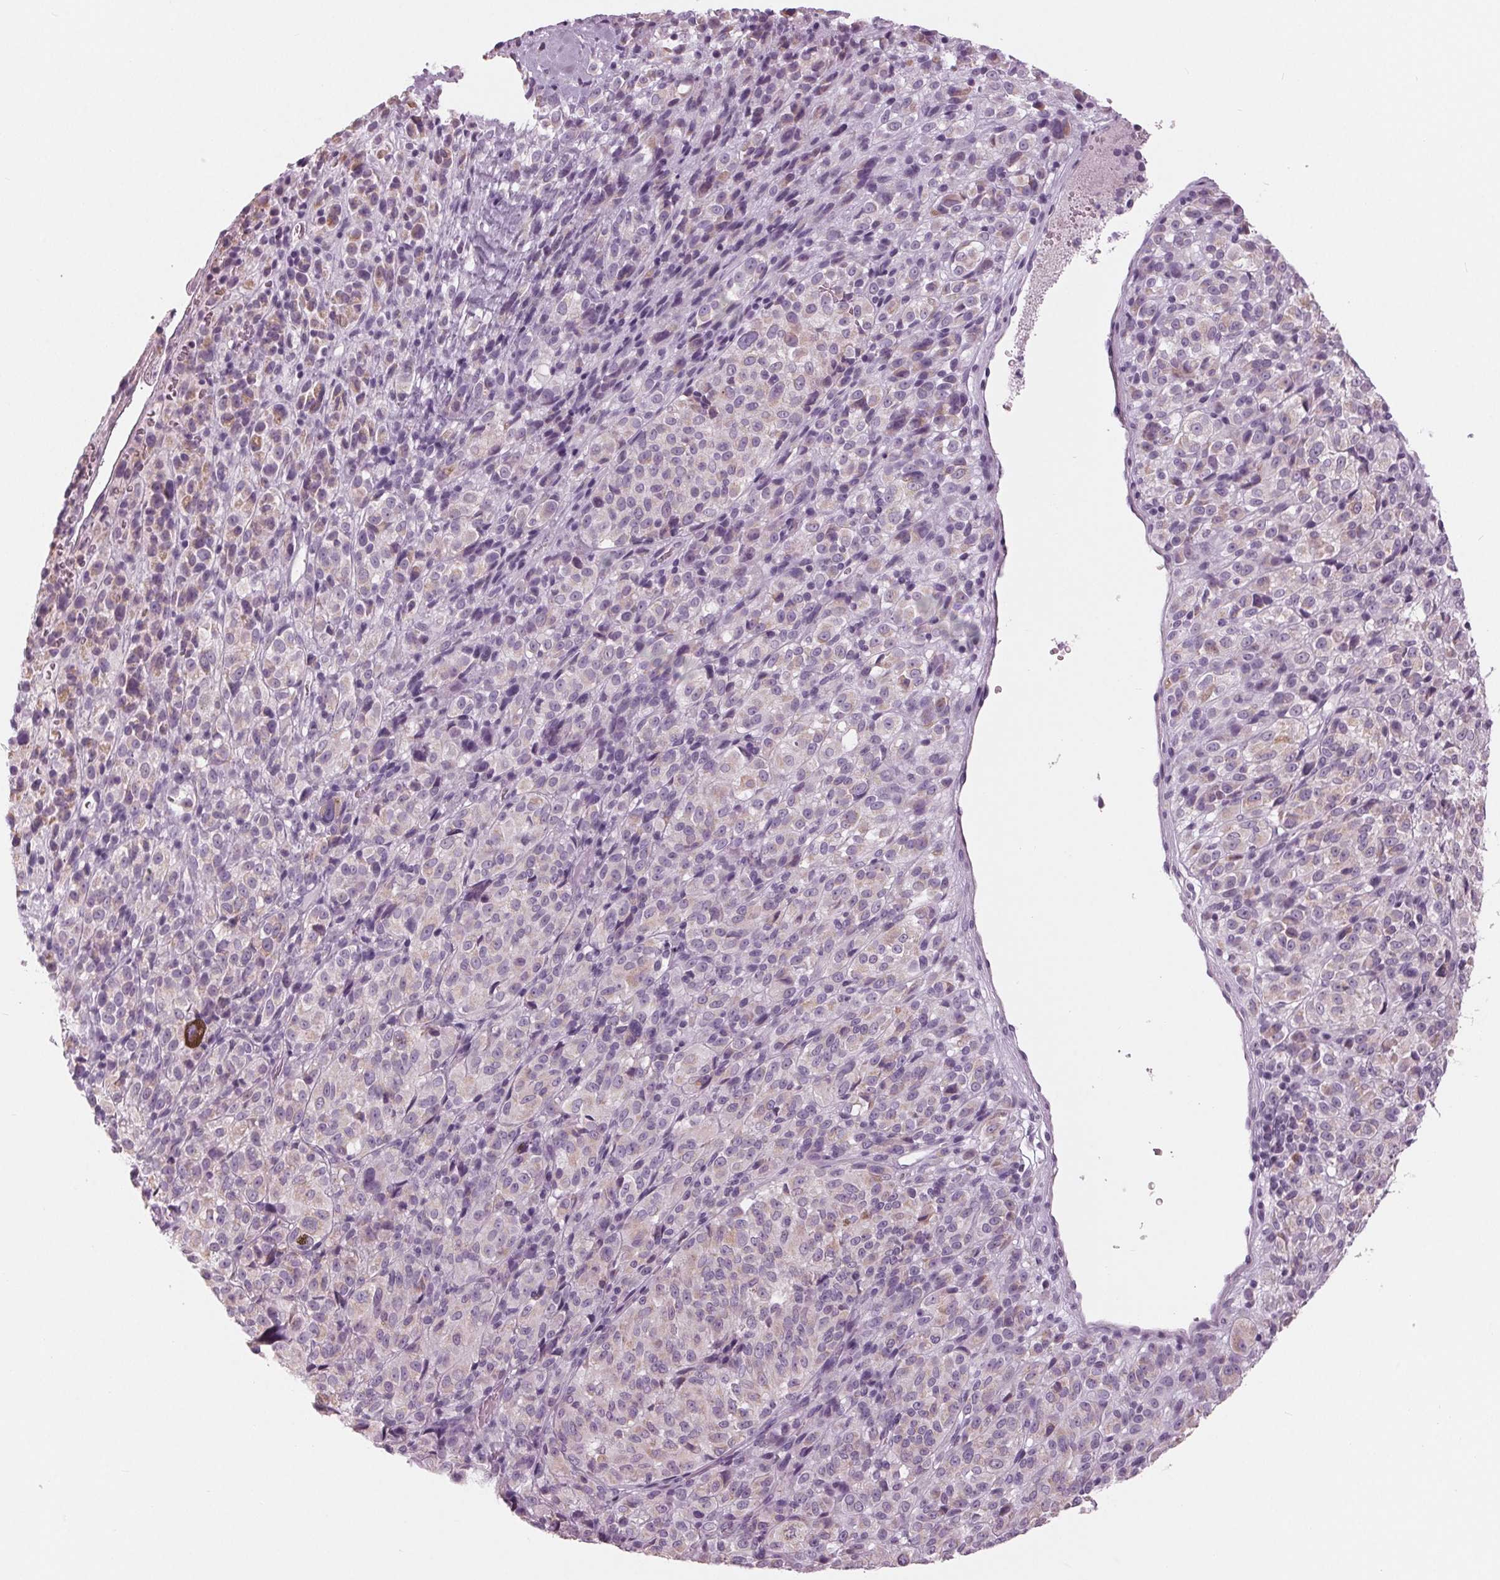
{"staining": {"intensity": "weak", "quantity": "<25%", "location": "cytoplasmic/membranous"}, "tissue": "melanoma", "cell_type": "Tumor cells", "image_type": "cancer", "snomed": [{"axis": "morphology", "description": "Malignant melanoma, Metastatic site"}, {"axis": "topography", "description": "Brain"}], "caption": "Melanoma was stained to show a protein in brown. There is no significant positivity in tumor cells.", "gene": "SAMD4A", "patient": {"sex": "female", "age": 56}}